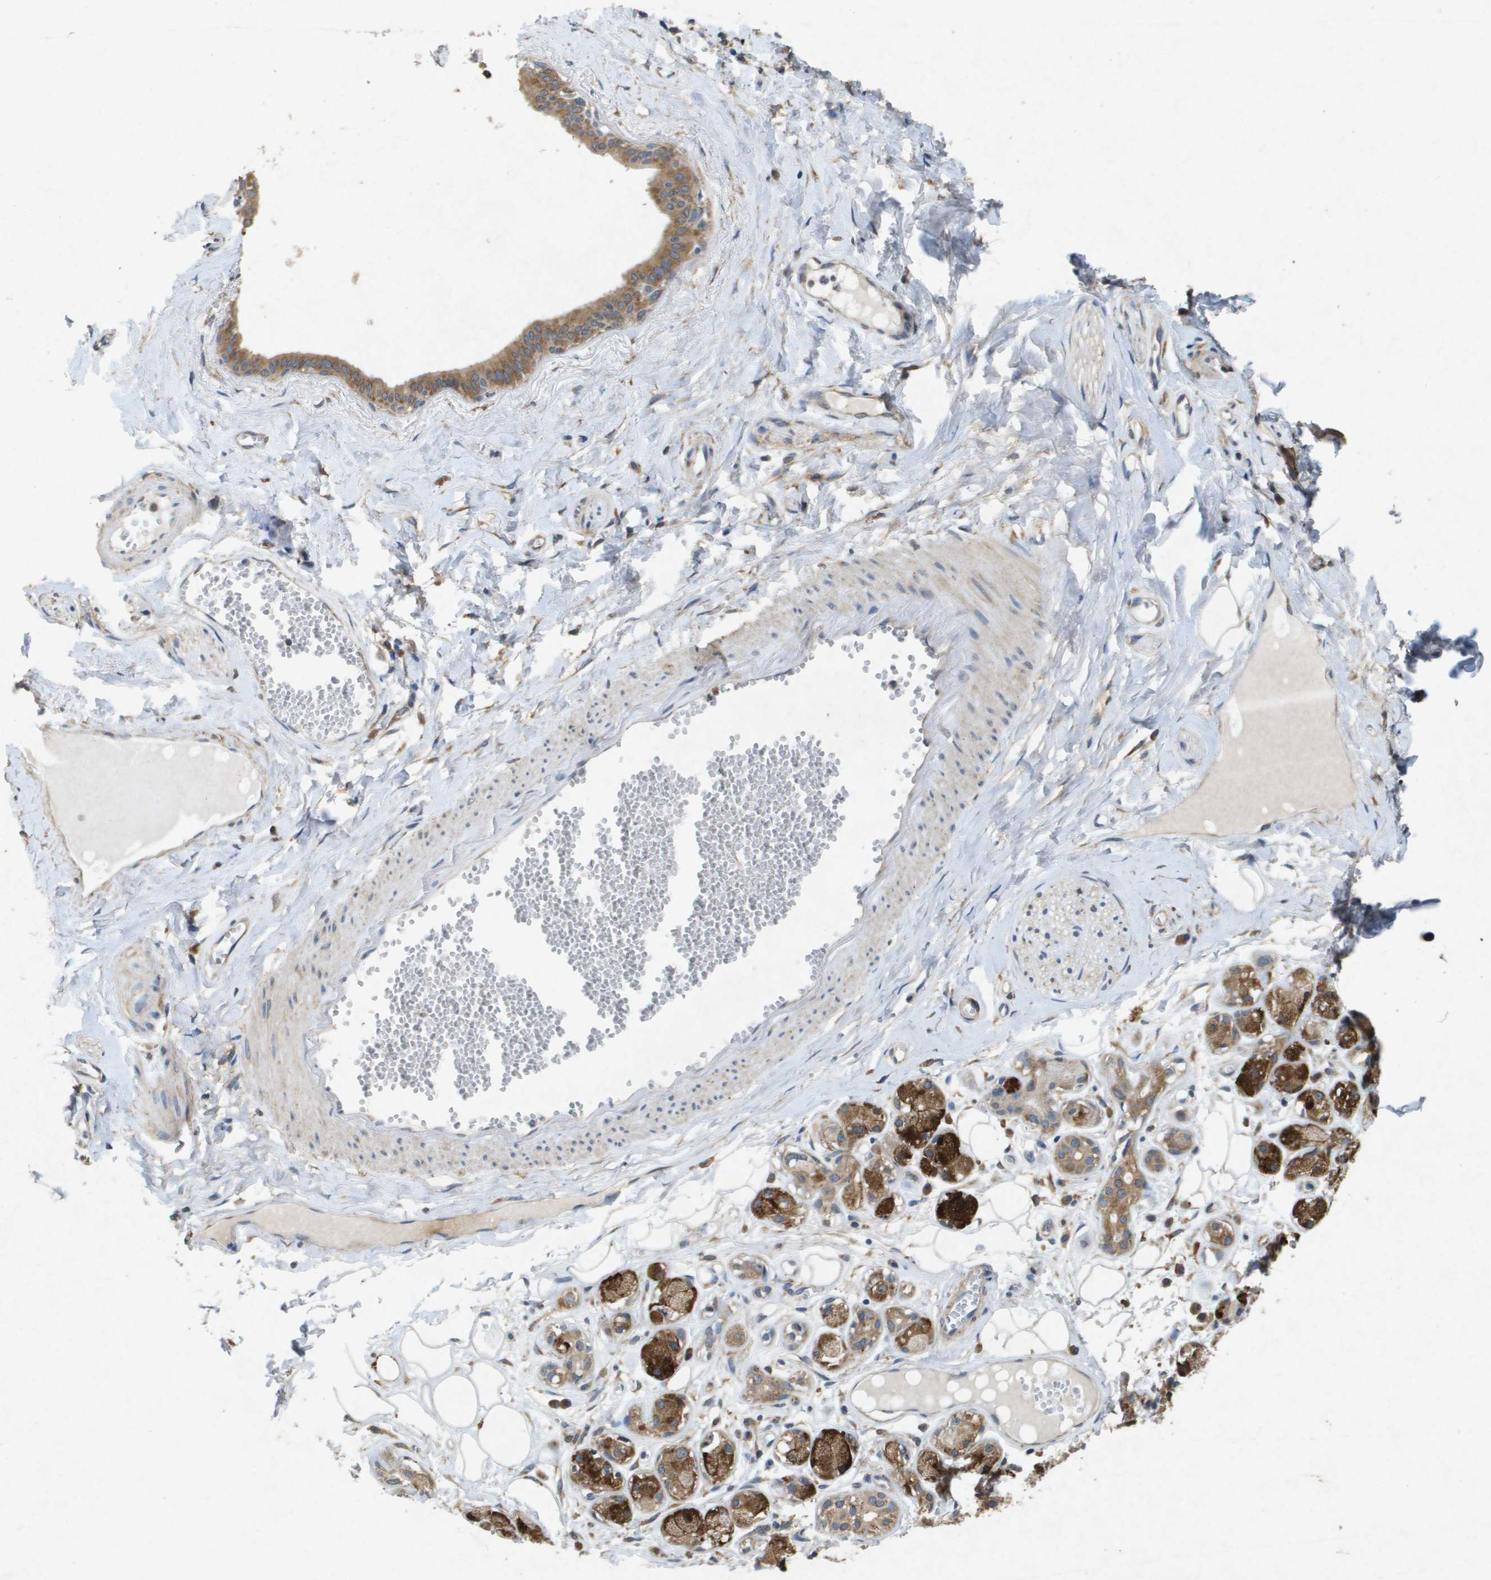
{"staining": {"intensity": "negative", "quantity": "none", "location": "none"}, "tissue": "adipose tissue", "cell_type": "Adipocytes", "image_type": "normal", "snomed": [{"axis": "morphology", "description": "Normal tissue, NOS"}, {"axis": "morphology", "description": "Inflammation, NOS"}, {"axis": "topography", "description": "Salivary gland"}, {"axis": "topography", "description": "Peripheral nerve tissue"}], "caption": "Immunohistochemical staining of benign human adipose tissue exhibits no significant expression in adipocytes.", "gene": "PTPRT", "patient": {"sex": "female", "age": 75}}